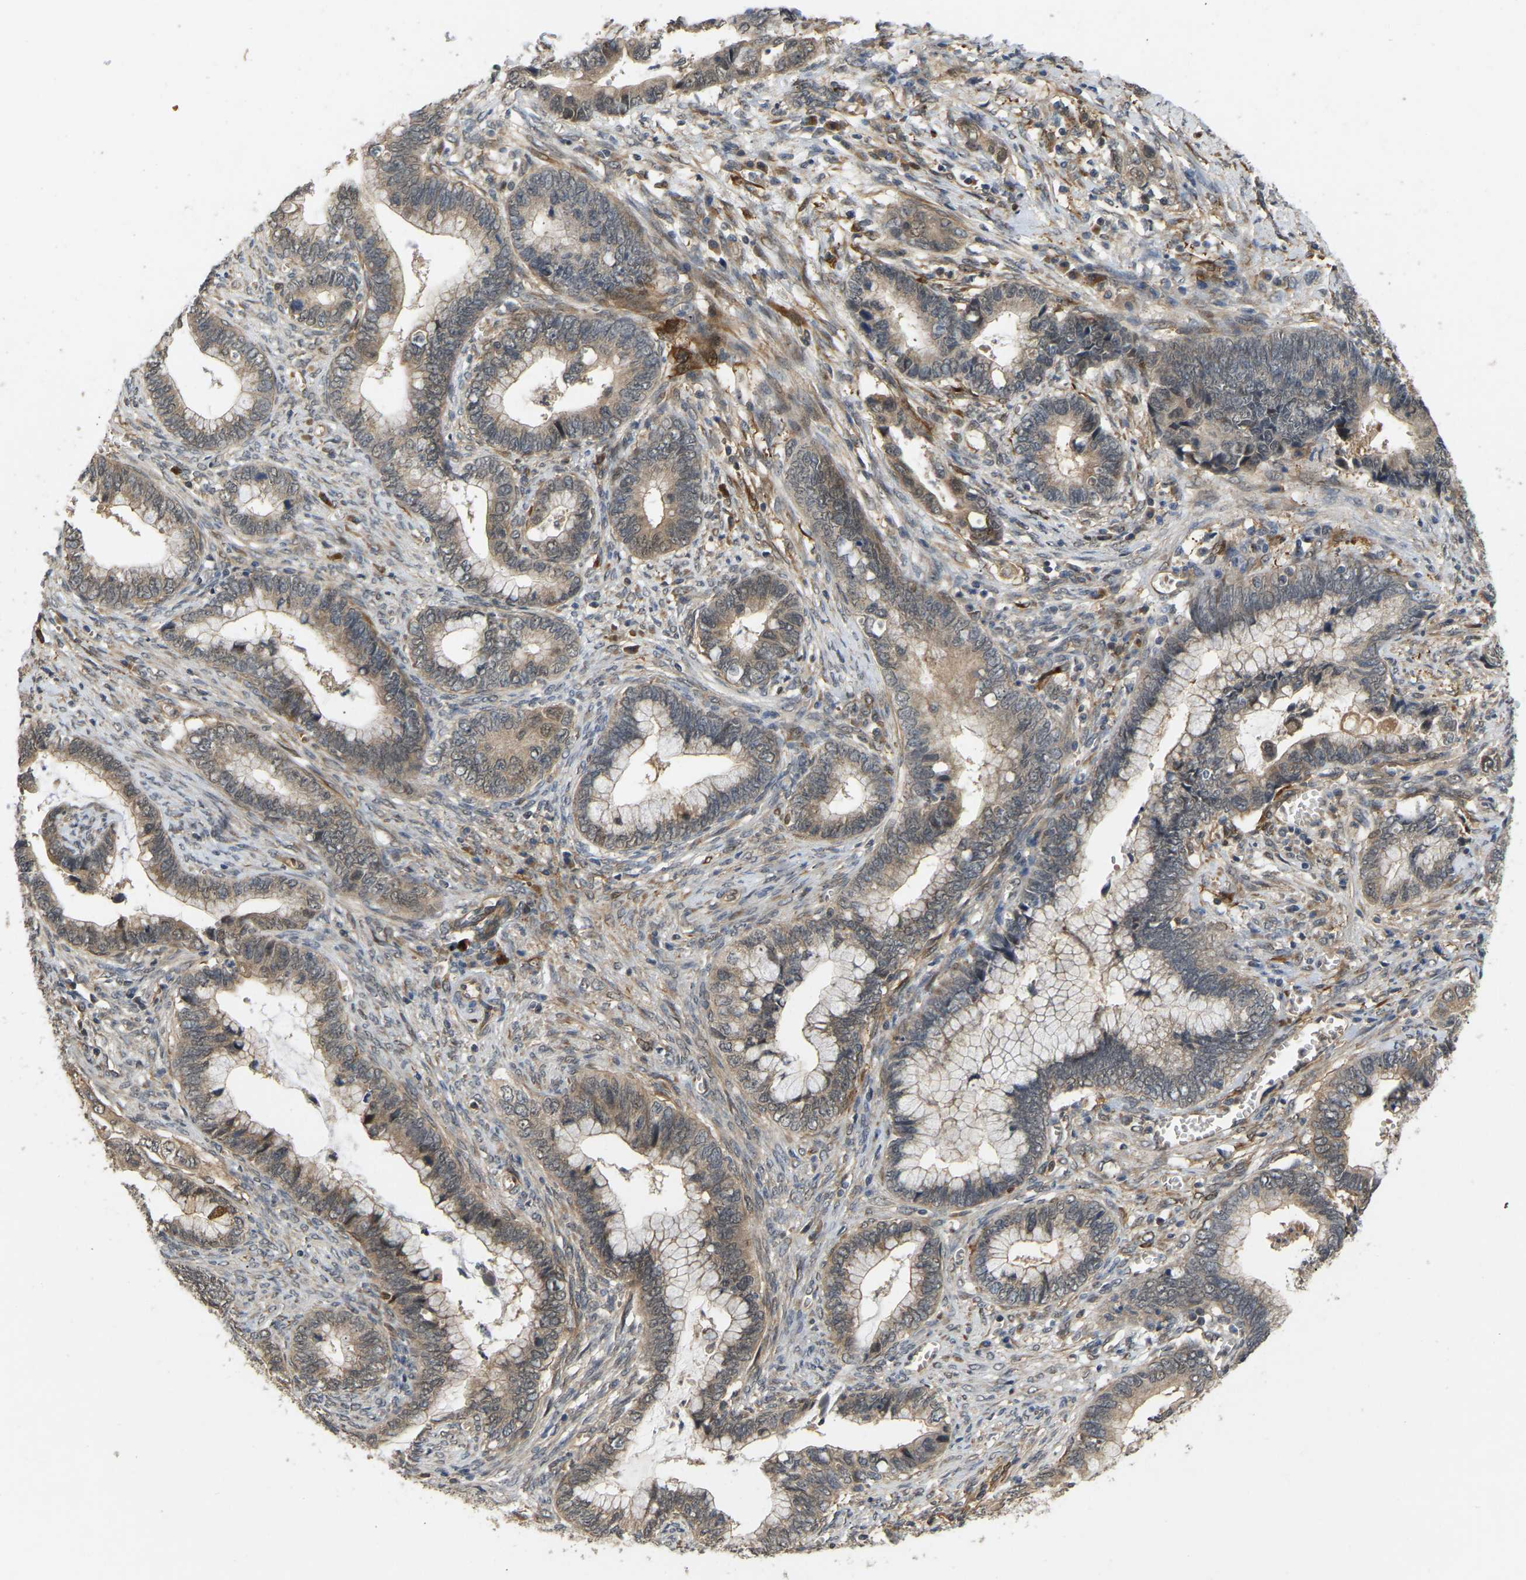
{"staining": {"intensity": "weak", "quantity": ">75%", "location": "cytoplasmic/membranous,nuclear"}, "tissue": "cervical cancer", "cell_type": "Tumor cells", "image_type": "cancer", "snomed": [{"axis": "morphology", "description": "Adenocarcinoma, NOS"}, {"axis": "topography", "description": "Cervix"}], "caption": "Approximately >75% of tumor cells in adenocarcinoma (cervical) display weak cytoplasmic/membranous and nuclear protein positivity as visualized by brown immunohistochemical staining.", "gene": "LIMK2", "patient": {"sex": "female", "age": 44}}